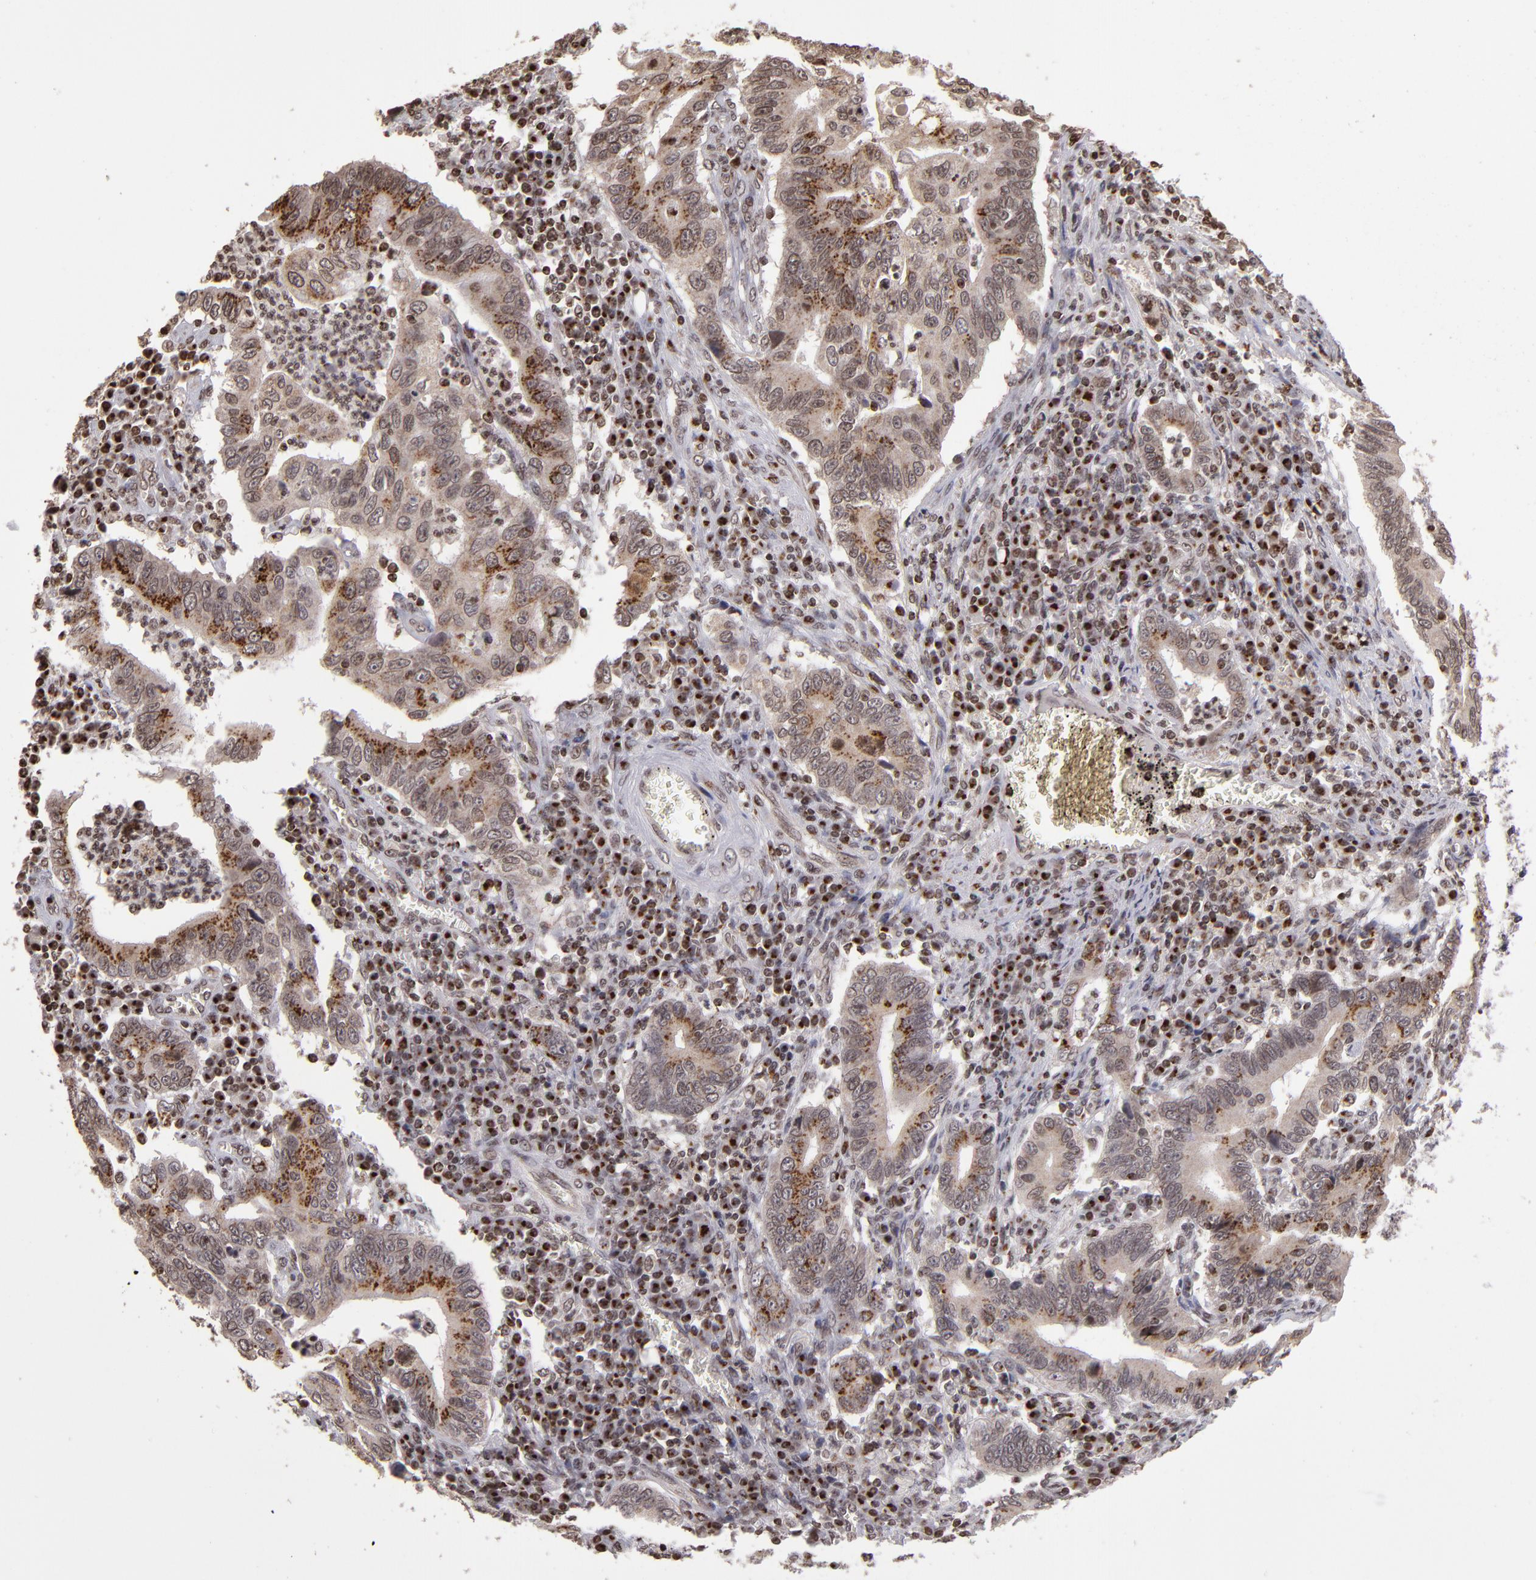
{"staining": {"intensity": "moderate", "quantity": ">75%", "location": "cytoplasmic/membranous,nuclear"}, "tissue": "stomach cancer", "cell_type": "Tumor cells", "image_type": "cancer", "snomed": [{"axis": "morphology", "description": "Adenocarcinoma, NOS"}, {"axis": "topography", "description": "Stomach, upper"}], "caption": "Immunohistochemistry (IHC) staining of adenocarcinoma (stomach), which shows medium levels of moderate cytoplasmic/membranous and nuclear expression in about >75% of tumor cells indicating moderate cytoplasmic/membranous and nuclear protein positivity. The staining was performed using DAB (3,3'-diaminobenzidine) (brown) for protein detection and nuclei were counterstained in hematoxylin (blue).", "gene": "CSDC2", "patient": {"sex": "male", "age": 63}}